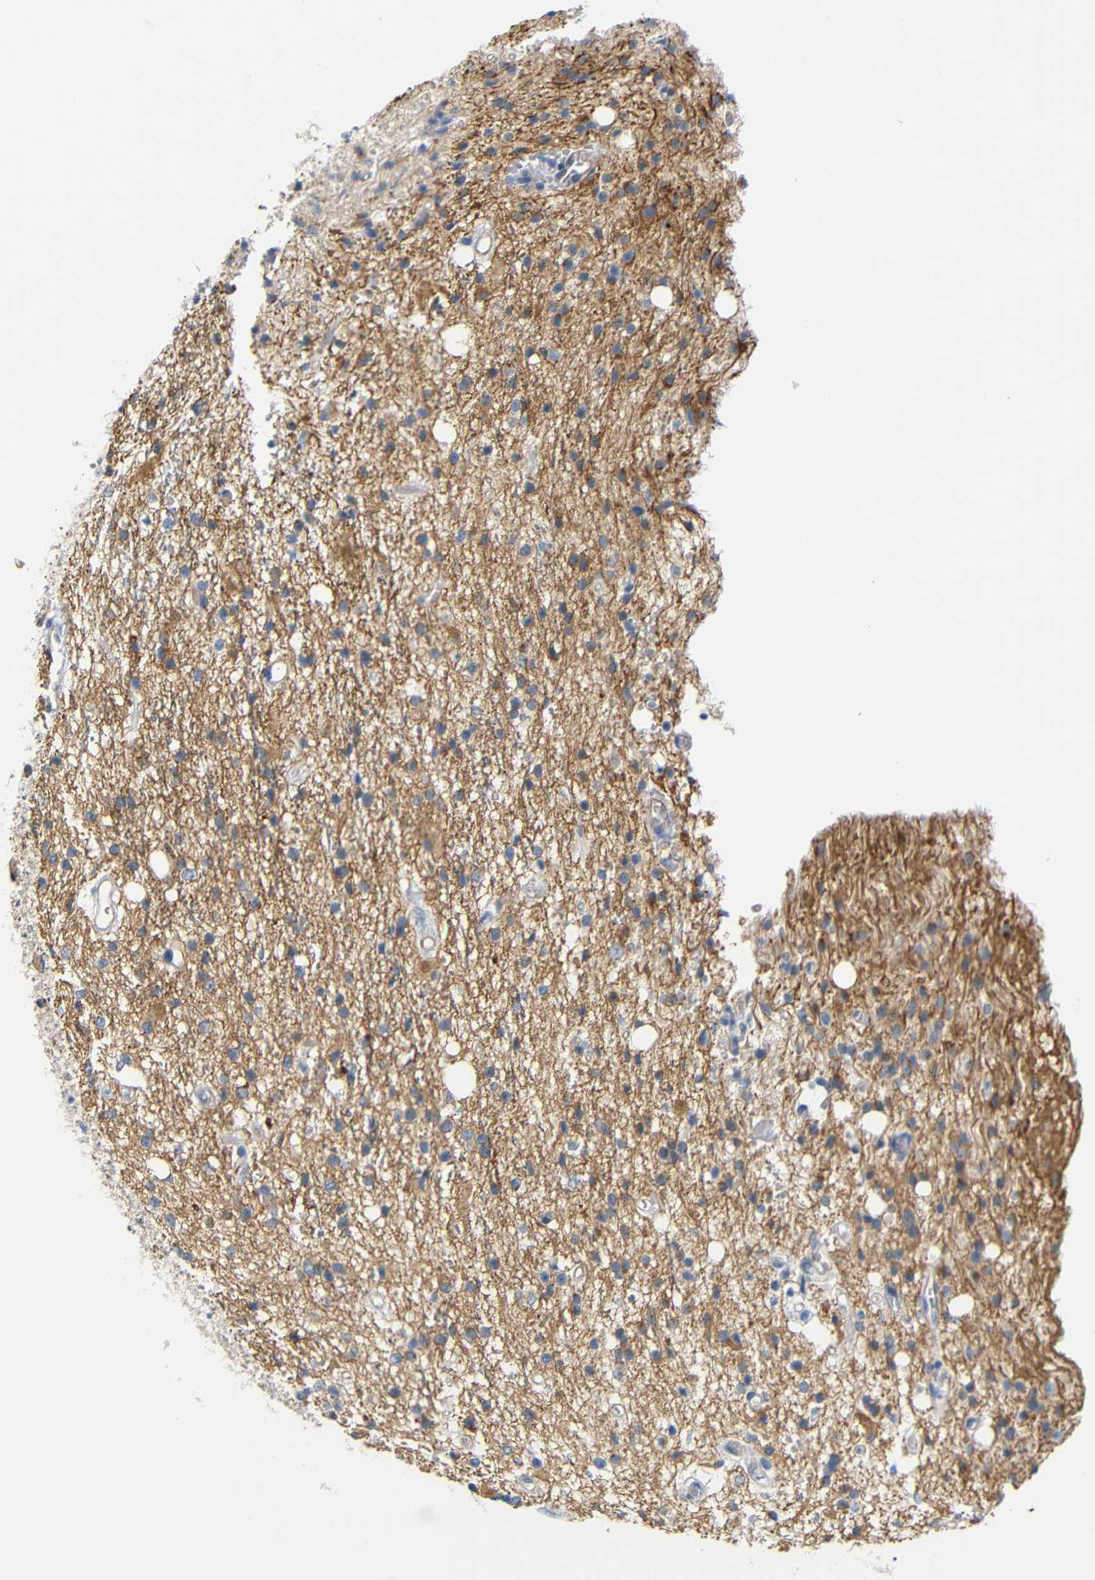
{"staining": {"intensity": "negative", "quantity": "none", "location": "none"}, "tissue": "glioma", "cell_type": "Tumor cells", "image_type": "cancer", "snomed": [{"axis": "morphology", "description": "Glioma, malignant, High grade"}, {"axis": "topography", "description": "Brain"}], "caption": "A high-resolution image shows IHC staining of malignant high-grade glioma, which shows no significant expression in tumor cells.", "gene": "STMN3", "patient": {"sex": "male", "age": 47}}